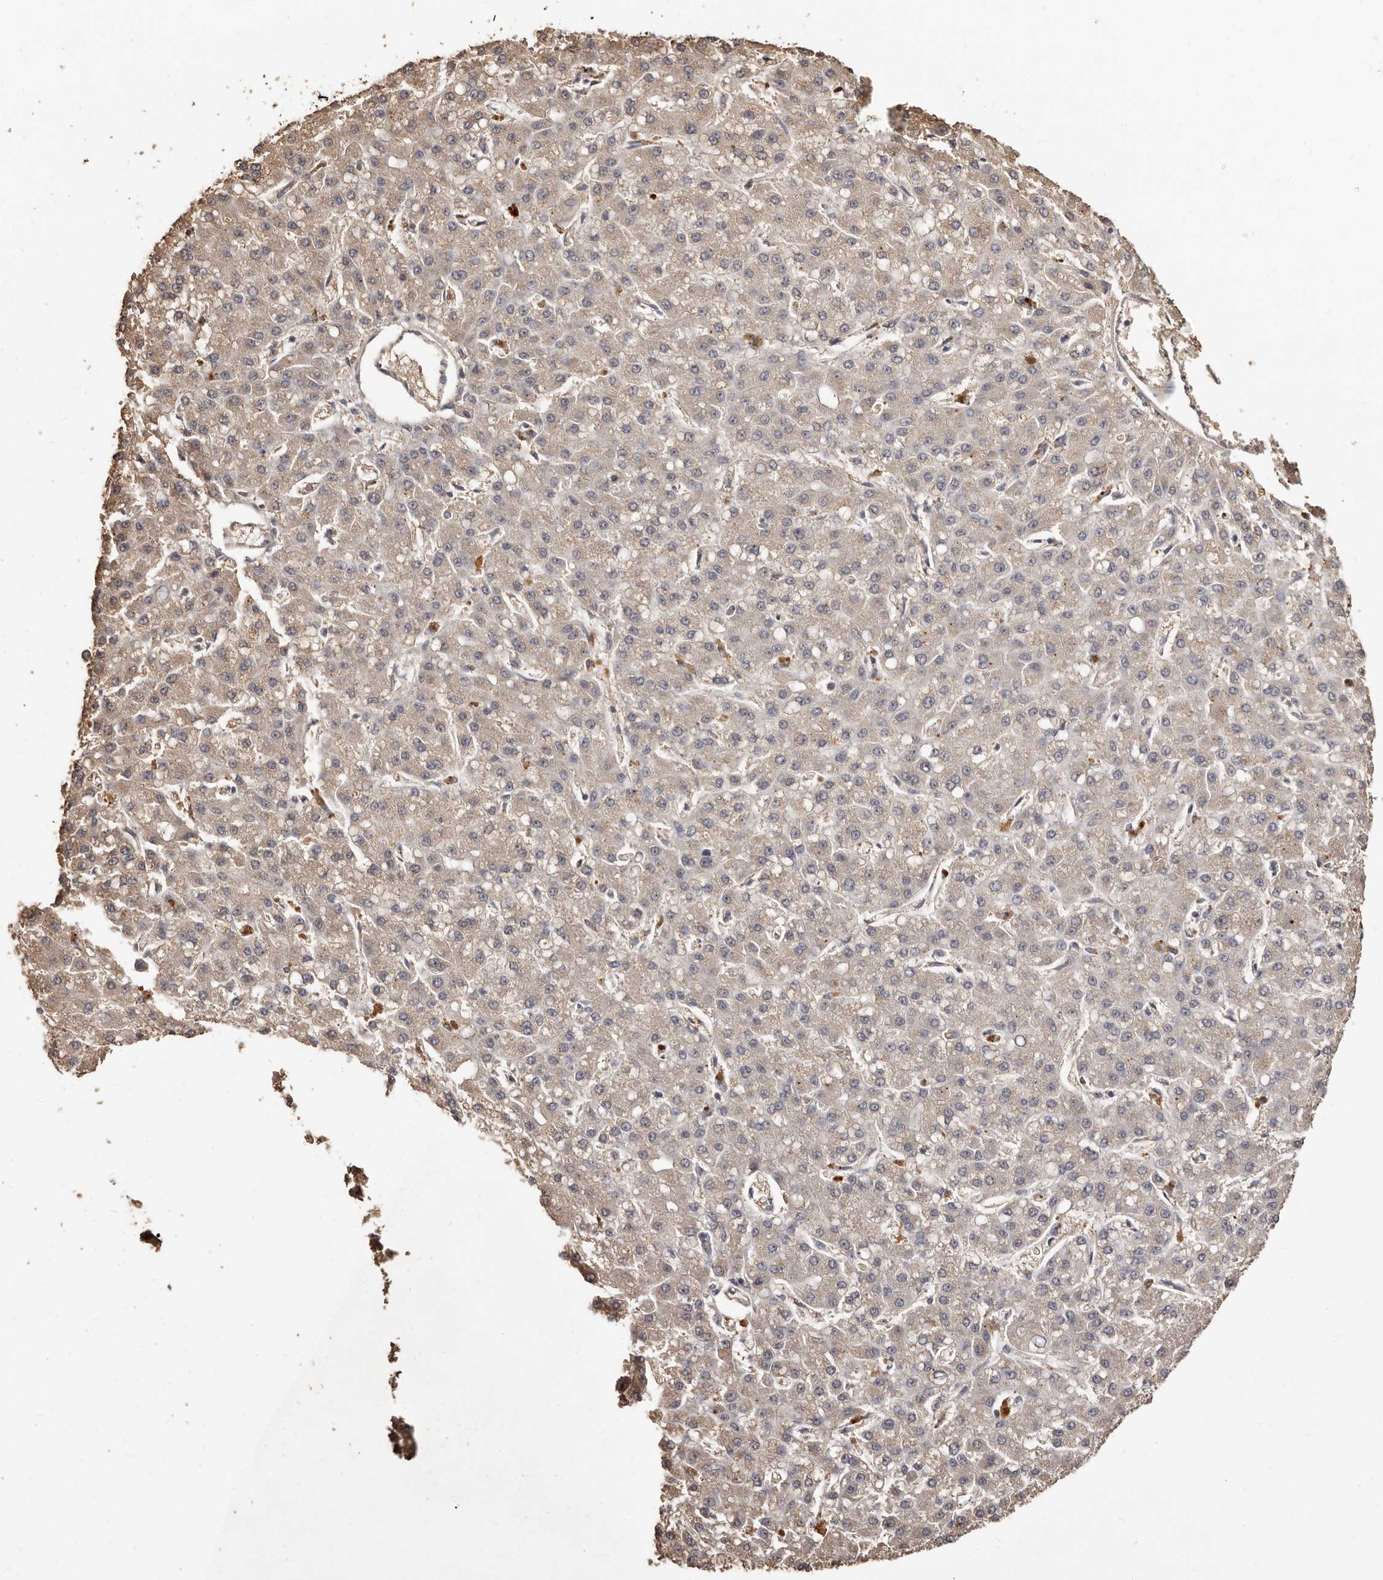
{"staining": {"intensity": "weak", "quantity": "<25%", "location": "cytoplasmic/membranous"}, "tissue": "liver cancer", "cell_type": "Tumor cells", "image_type": "cancer", "snomed": [{"axis": "morphology", "description": "Carcinoma, Hepatocellular, NOS"}, {"axis": "topography", "description": "Liver"}], "caption": "This micrograph is of hepatocellular carcinoma (liver) stained with immunohistochemistry to label a protein in brown with the nuclei are counter-stained blue. There is no expression in tumor cells.", "gene": "INAVA", "patient": {"sex": "male", "age": 67}}